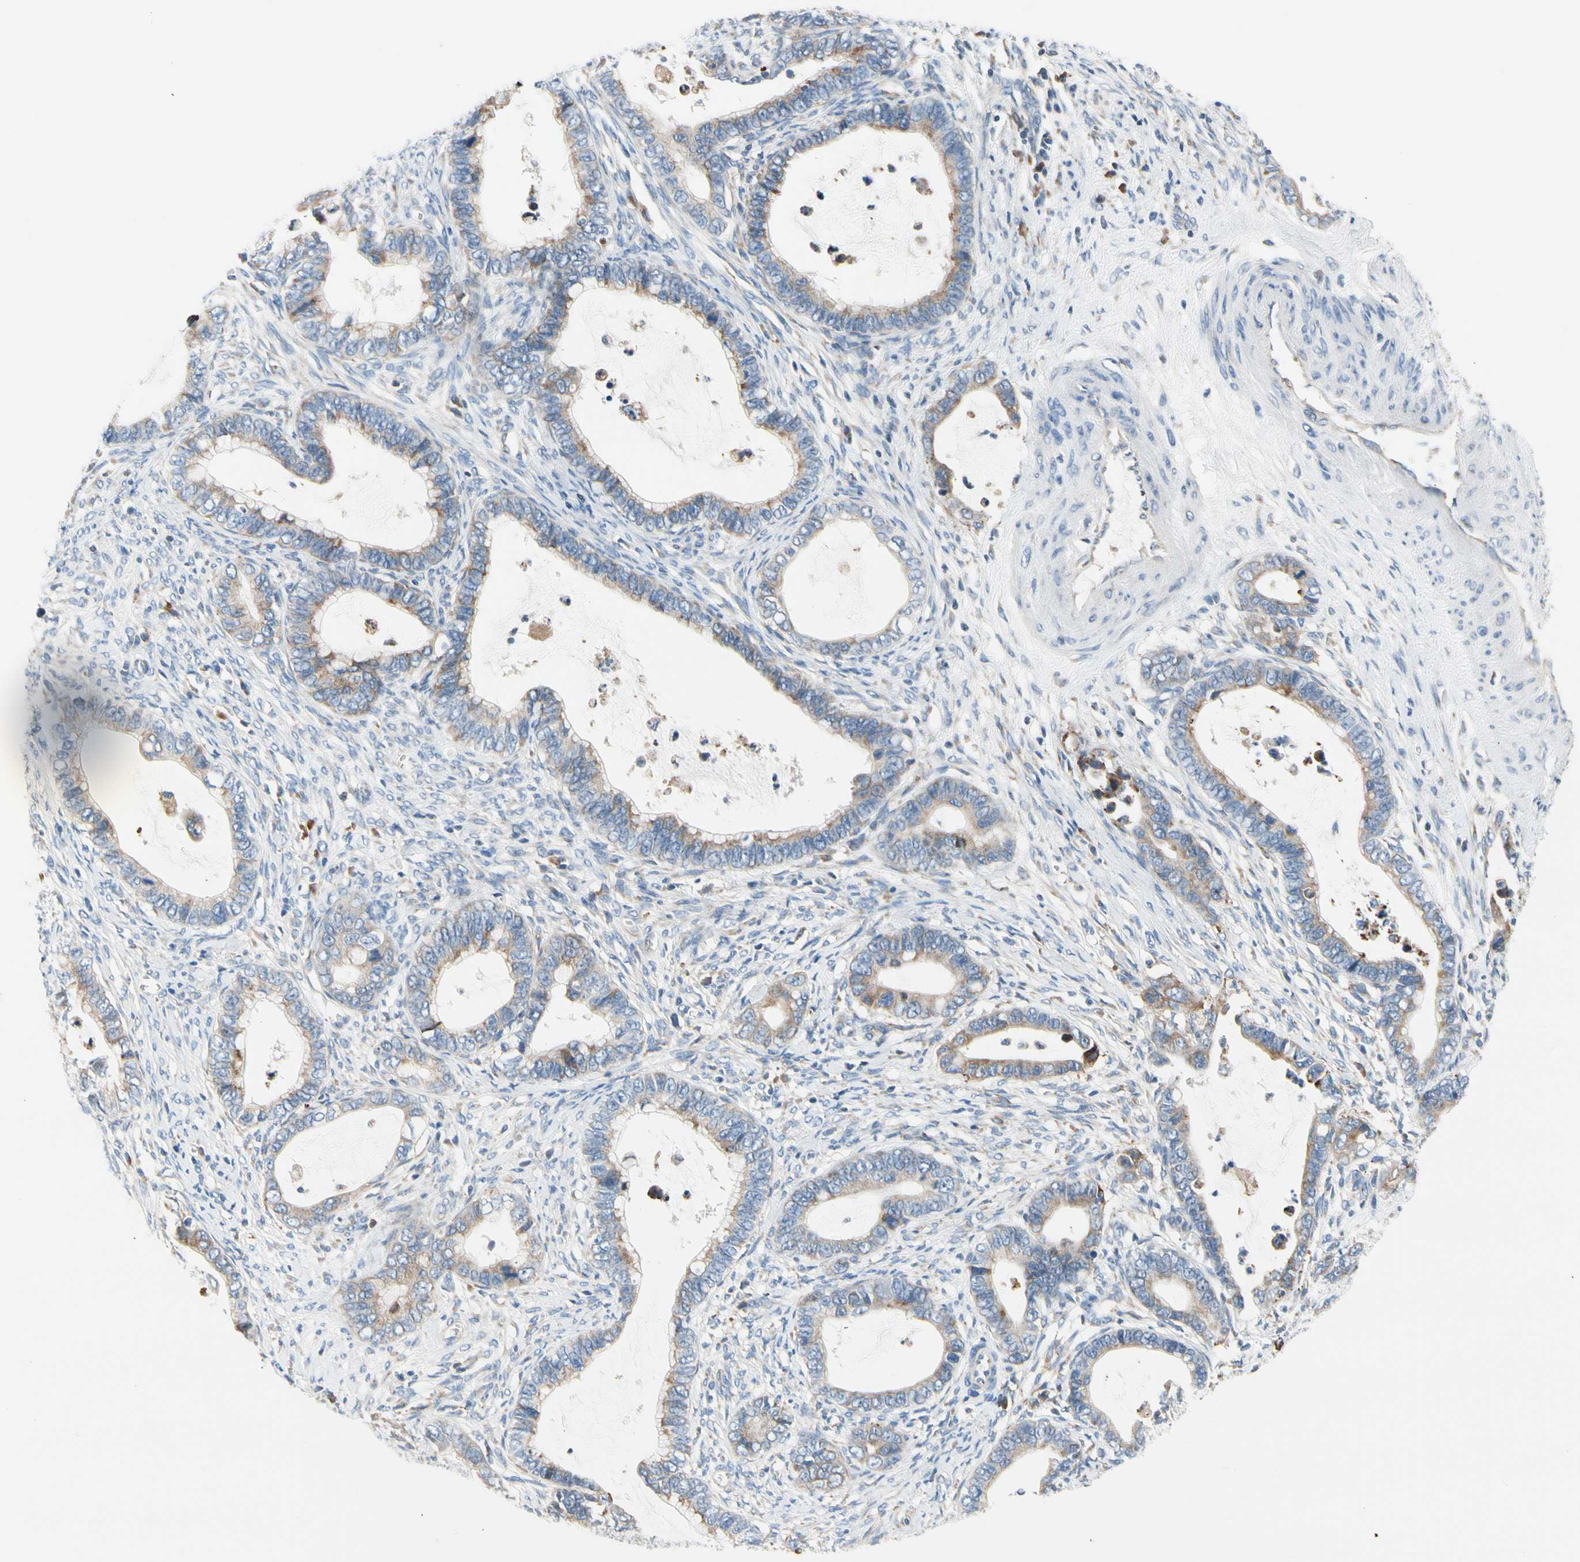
{"staining": {"intensity": "weak", "quantity": ">75%", "location": "cytoplasmic/membranous"}, "tissue": "cervical cancer", "cell_type": "Tumor cells", "image_type": "cancer", "snomed": [{"axis": "morphology", "description": "Adenocarcinoma, NOS"}, {"axis": "topography", "description": "Cervix"}], "caption": "Immunohistochemical staining of adenocarcinoma (cervical) reveals weak cytoplasmic/membranous protein staining in about >75% of tumor cells.", "gene": "STXBP1", "patient": {"sex": "female", "age": 44}}